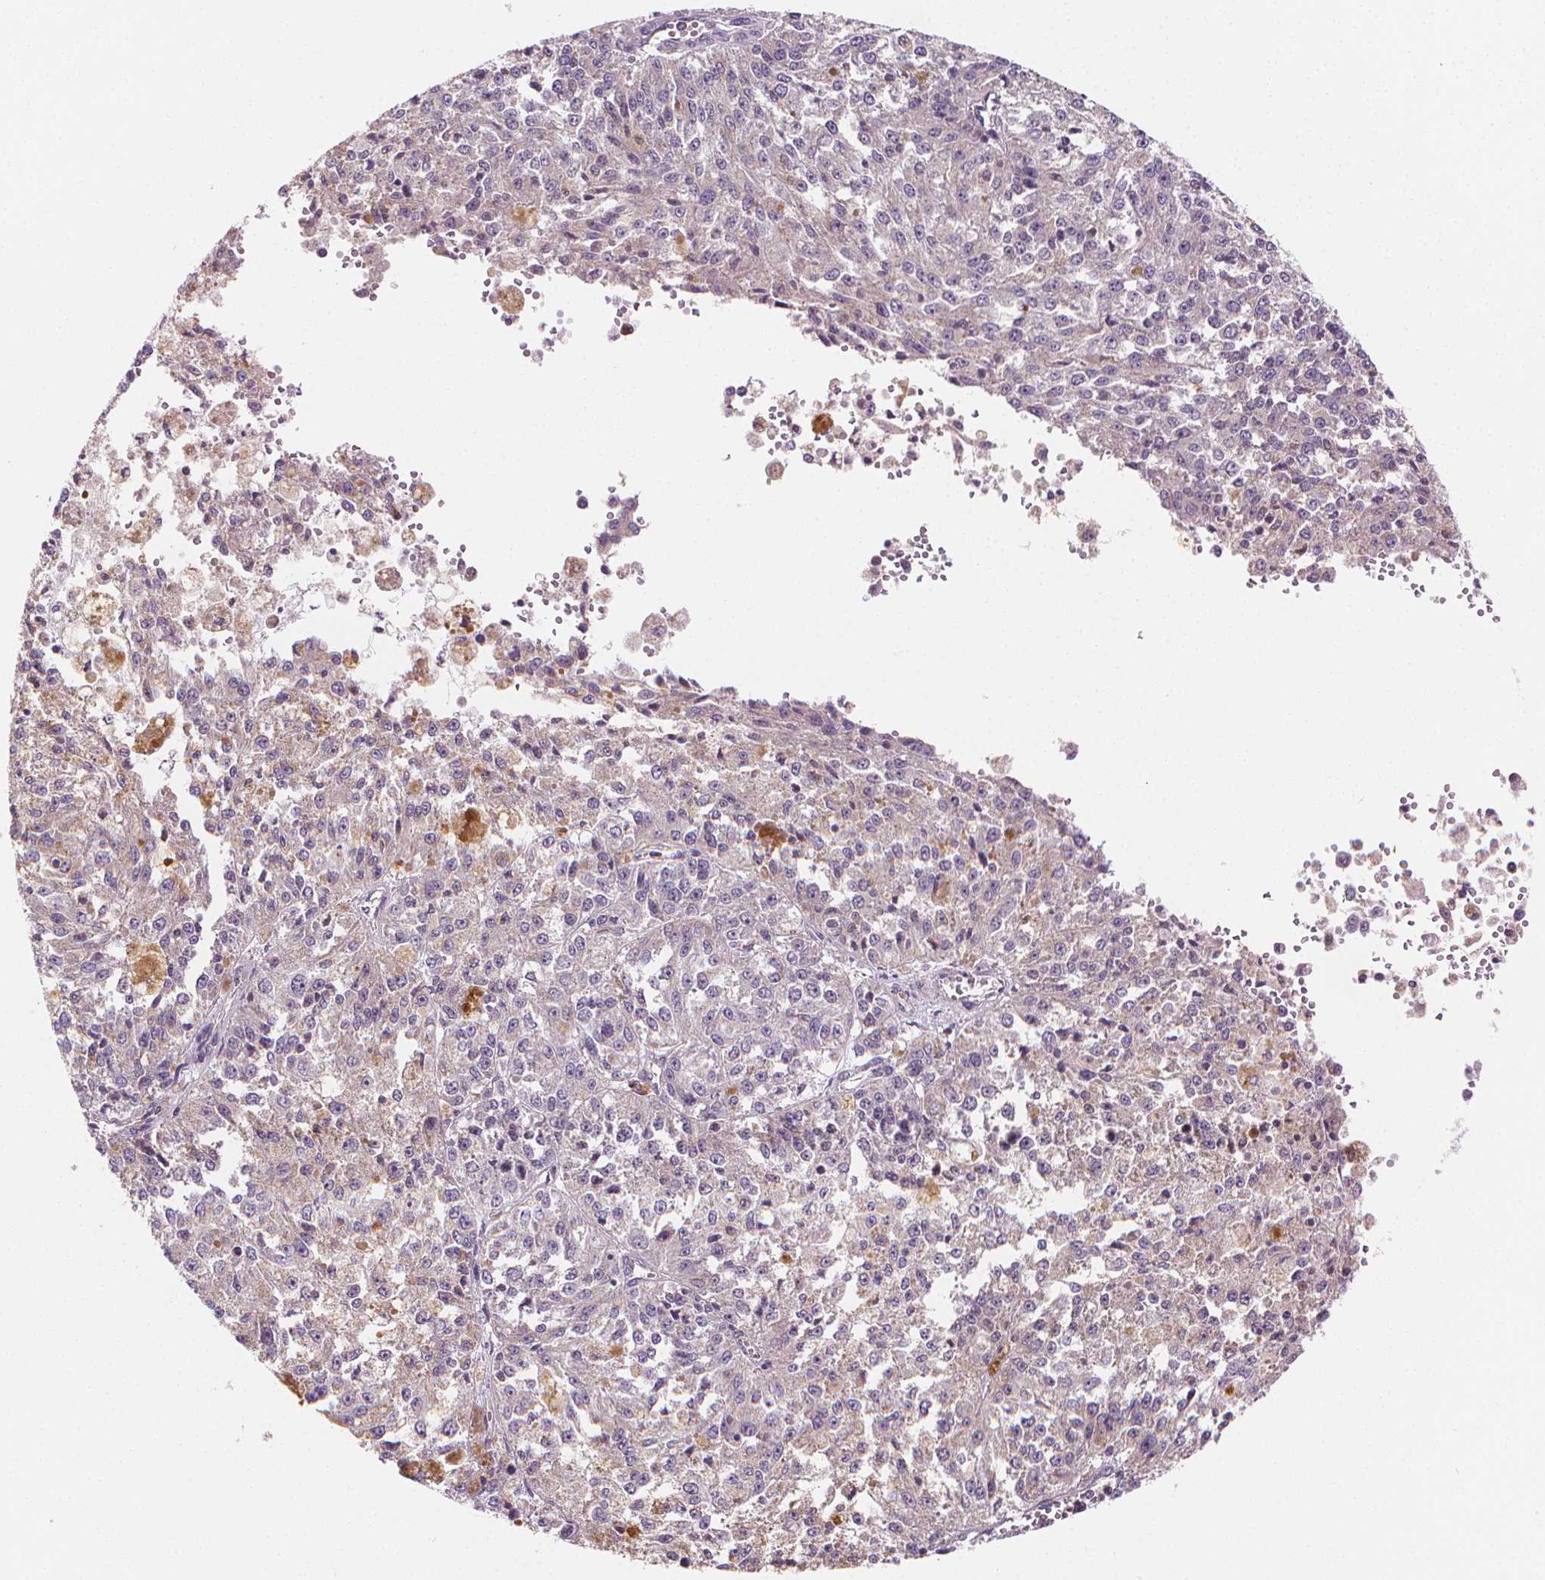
{"staining": {"intensity": "negative", "quantity": "none", "location": "none"}, "tissue": "melanoma", "cell_type": "Tumor cells", "image_type": "cancer", "snomed": [{"axis": "morphology", "description": "Malignant melanoma, Metastatic site"}, {"axis": "topography", "description": "Lymph node"}], "caption": "DAB immunohistochemical staining of human malignant melanoma (metastatic site) reveals no significant positivity in tumor cells.", "gene": "RAB20", "patient": {"sex": "female", "age": 64}}